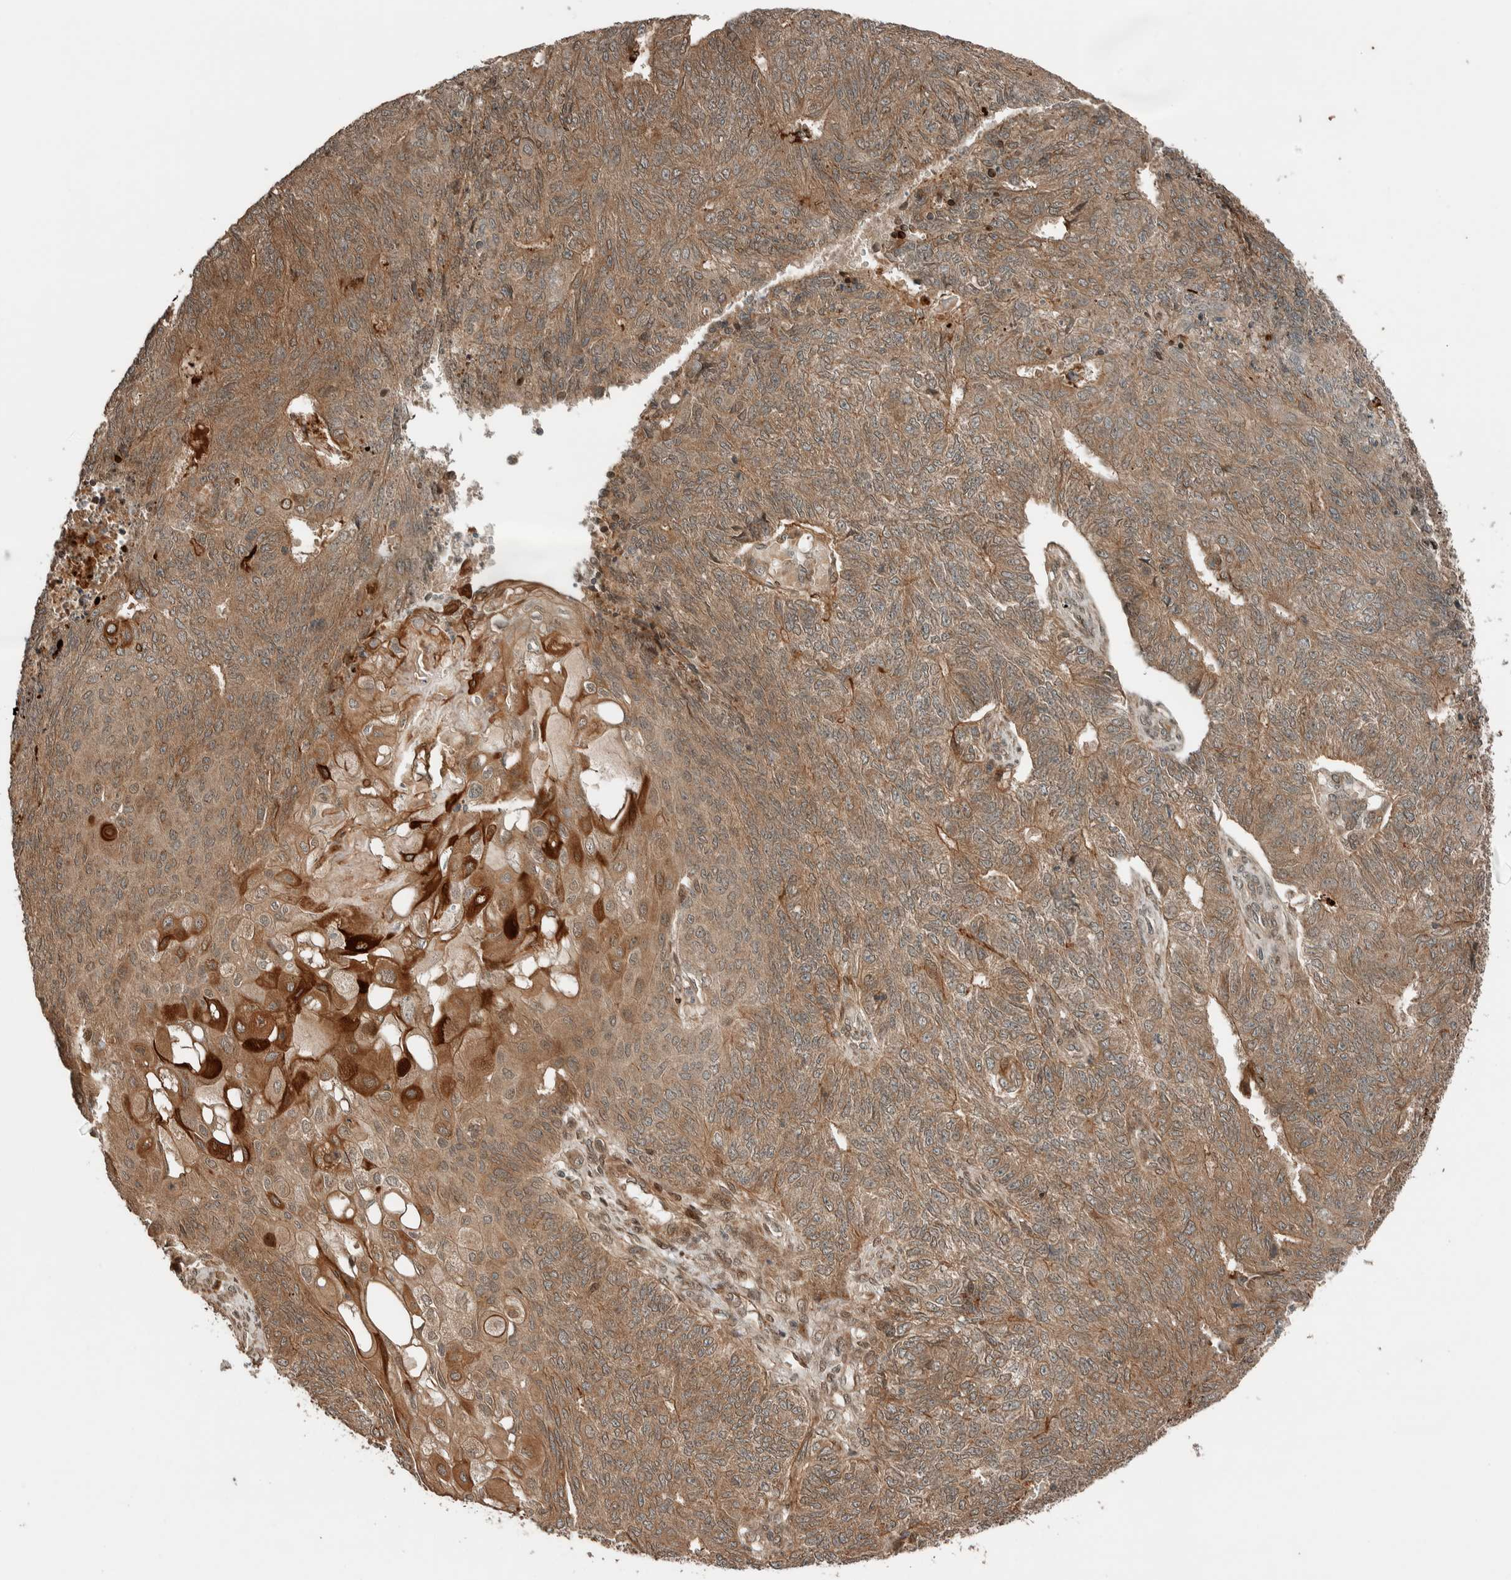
{"staining": {"intensity": "moderate", "quantity": ">75%", "location": "cytoplasmic/membranous"}, "tissue": "endometrial cancer", "cell_type": "Tumor cells", "image_type": "cancer", "snomed": [{"axis": "morphology", "description": "Adenocarcinoma, NOS"}, {"axis": "topography", "description": "Endometrium"}], "caption": "The immunohistochemical stain shows moderate cytoplasmic/membranous staining in tumor cells of endometrial cancer (adenocarcinoma) tissue.", "gene": "STXBP4", "patient": {"sex": "female", "age": 32}}